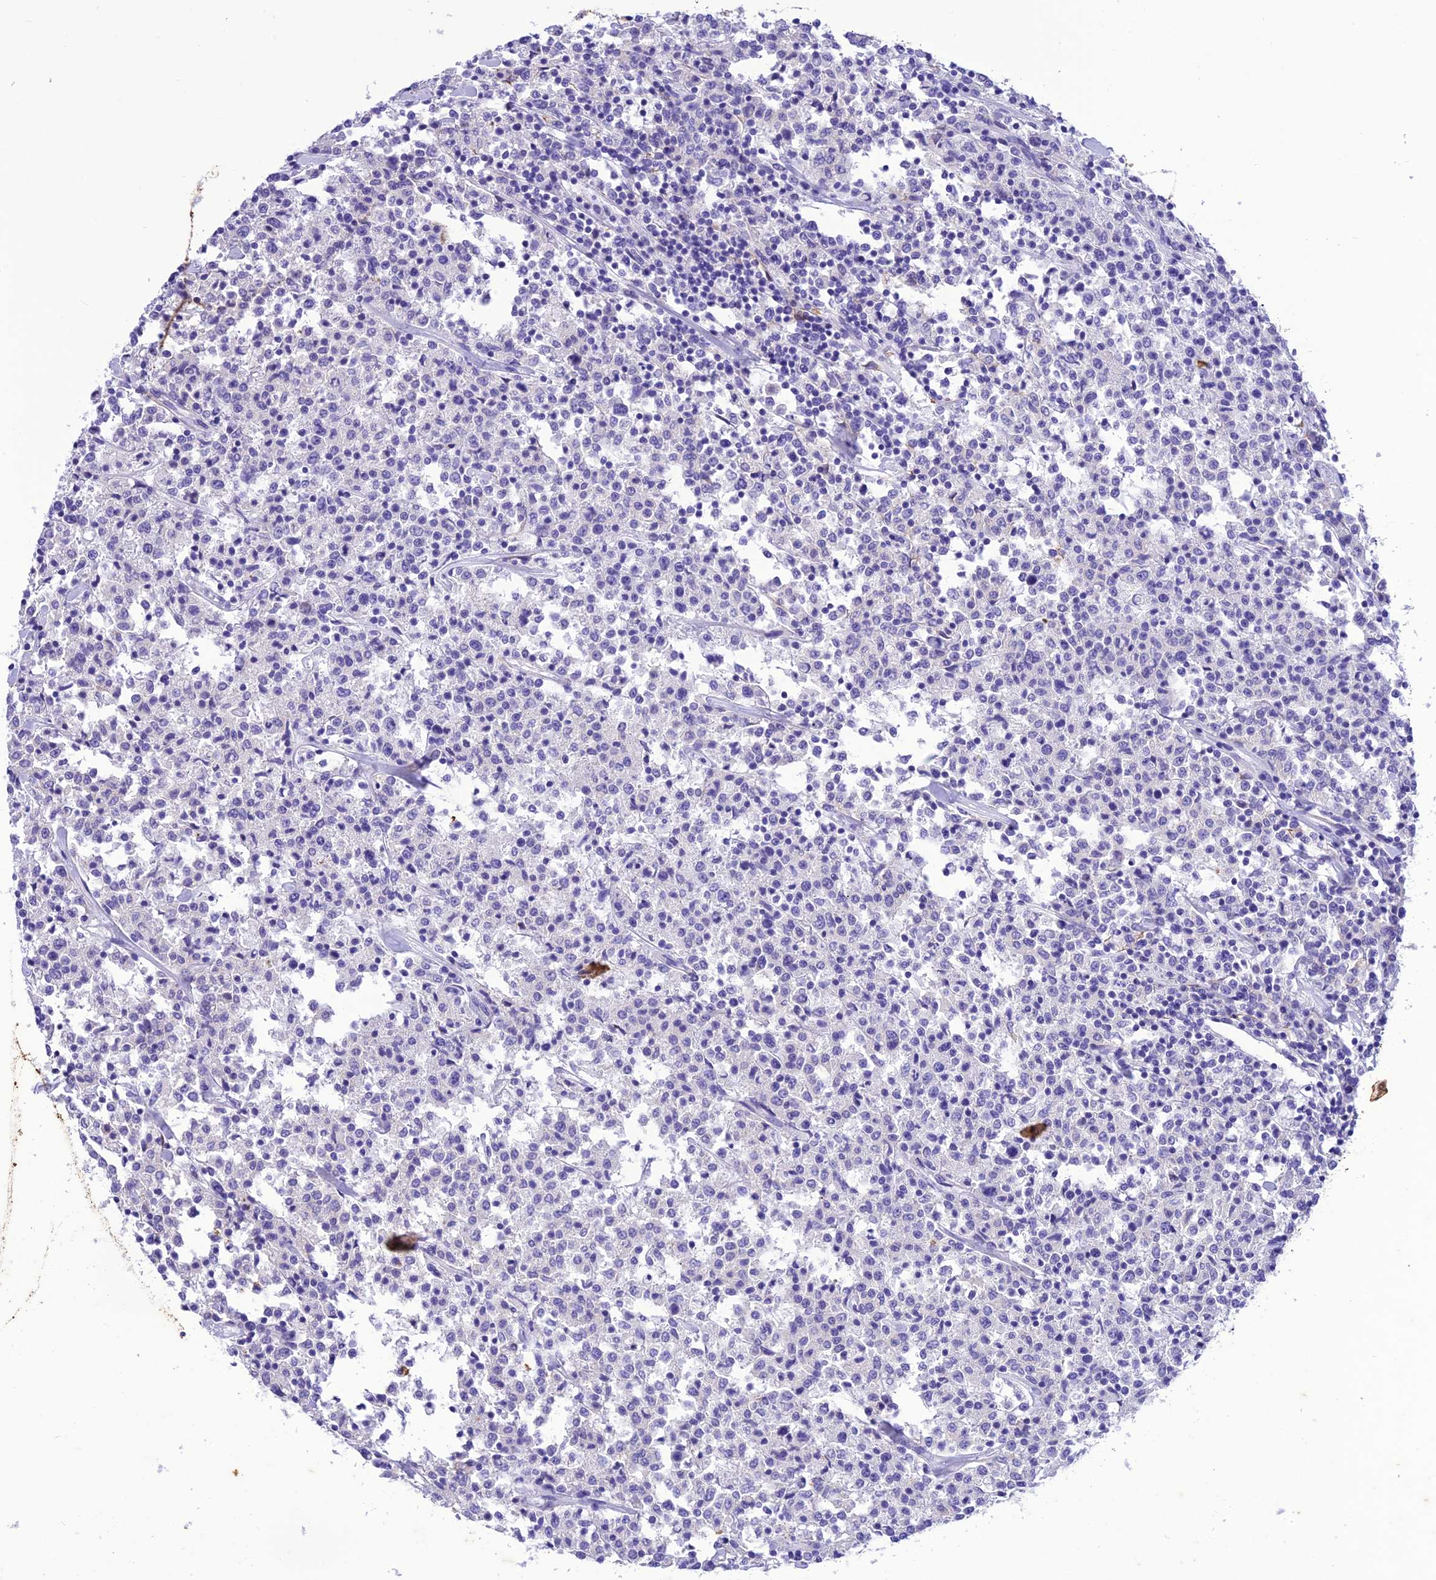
{"staining": {"intensity": "negative", "quantity": "none", "location": "none"}, "tissue": "lymphoma", "cell_type": "Tumor cells", "image_type": "cancer", "snomed": [{"axis": "morphology", "description": "Malignant lymphoma, non-Hodgkin's type, Low grade"}, {"axis": "topography", "description": "Small intestine"}], "caption": "This is a micrograph of IHC staining of malignant lymphoma, non-Hodgkin's type (low-grade), which shows no staining in tumor cells.", "gene": "VPS52", "patient": {"sex": "female", "age": 59}}